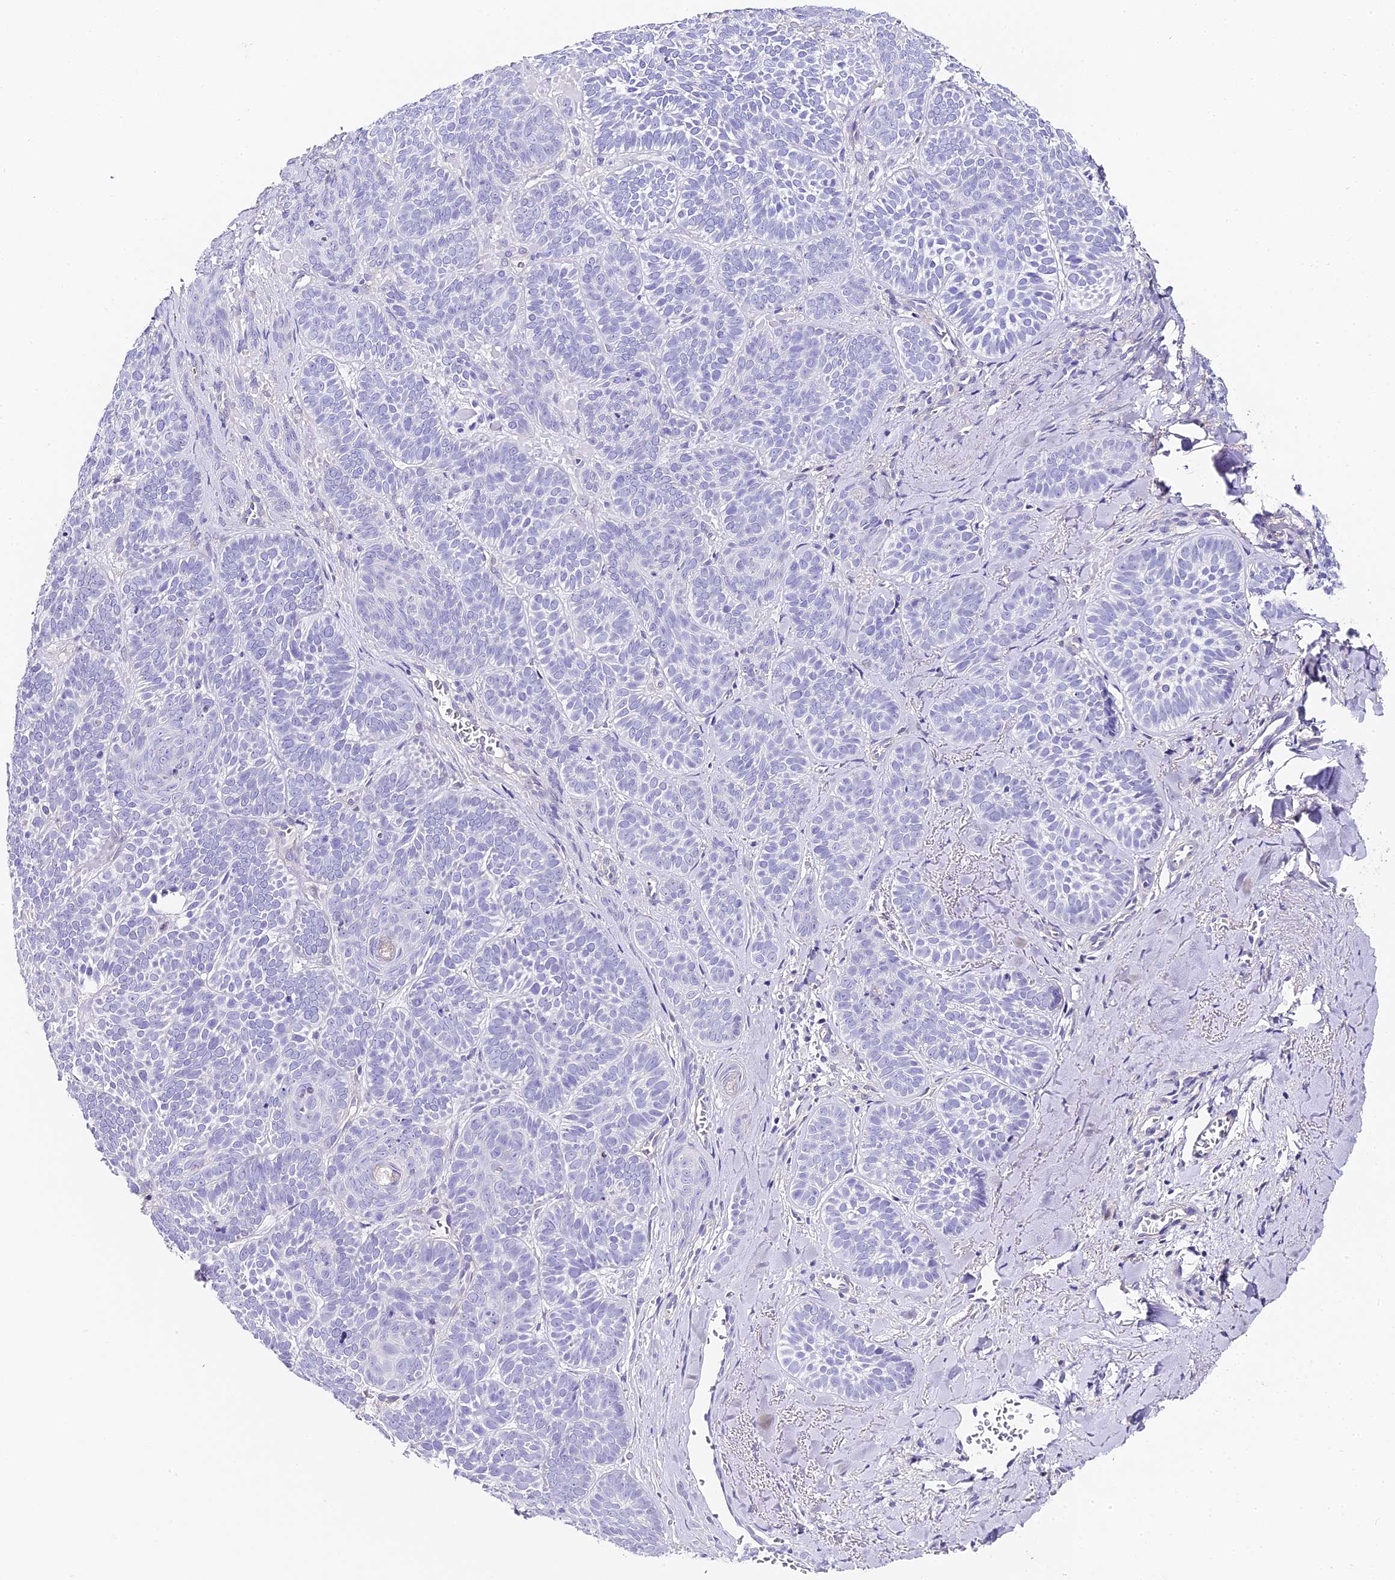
{"staining": {"intensity": "negative", "quantity": "none", "location": "none"}, "tissue": "skin cancer", "cell_type": "Tumor cells", "image_type": "cancer", "snomed": [{"axis": "morphology", "description": "Basal cell carcinoma"}, {"axis": "topography", "description": "Skin"}], "caption": "This is a histopathology image of immunohistochemistry staining of skin cancer (basal cell carcinoma), which shows no expression in tumor cells.", "gene": "ABHD14A-ACY1", "patient": {"sex": "male", "age": 85}}